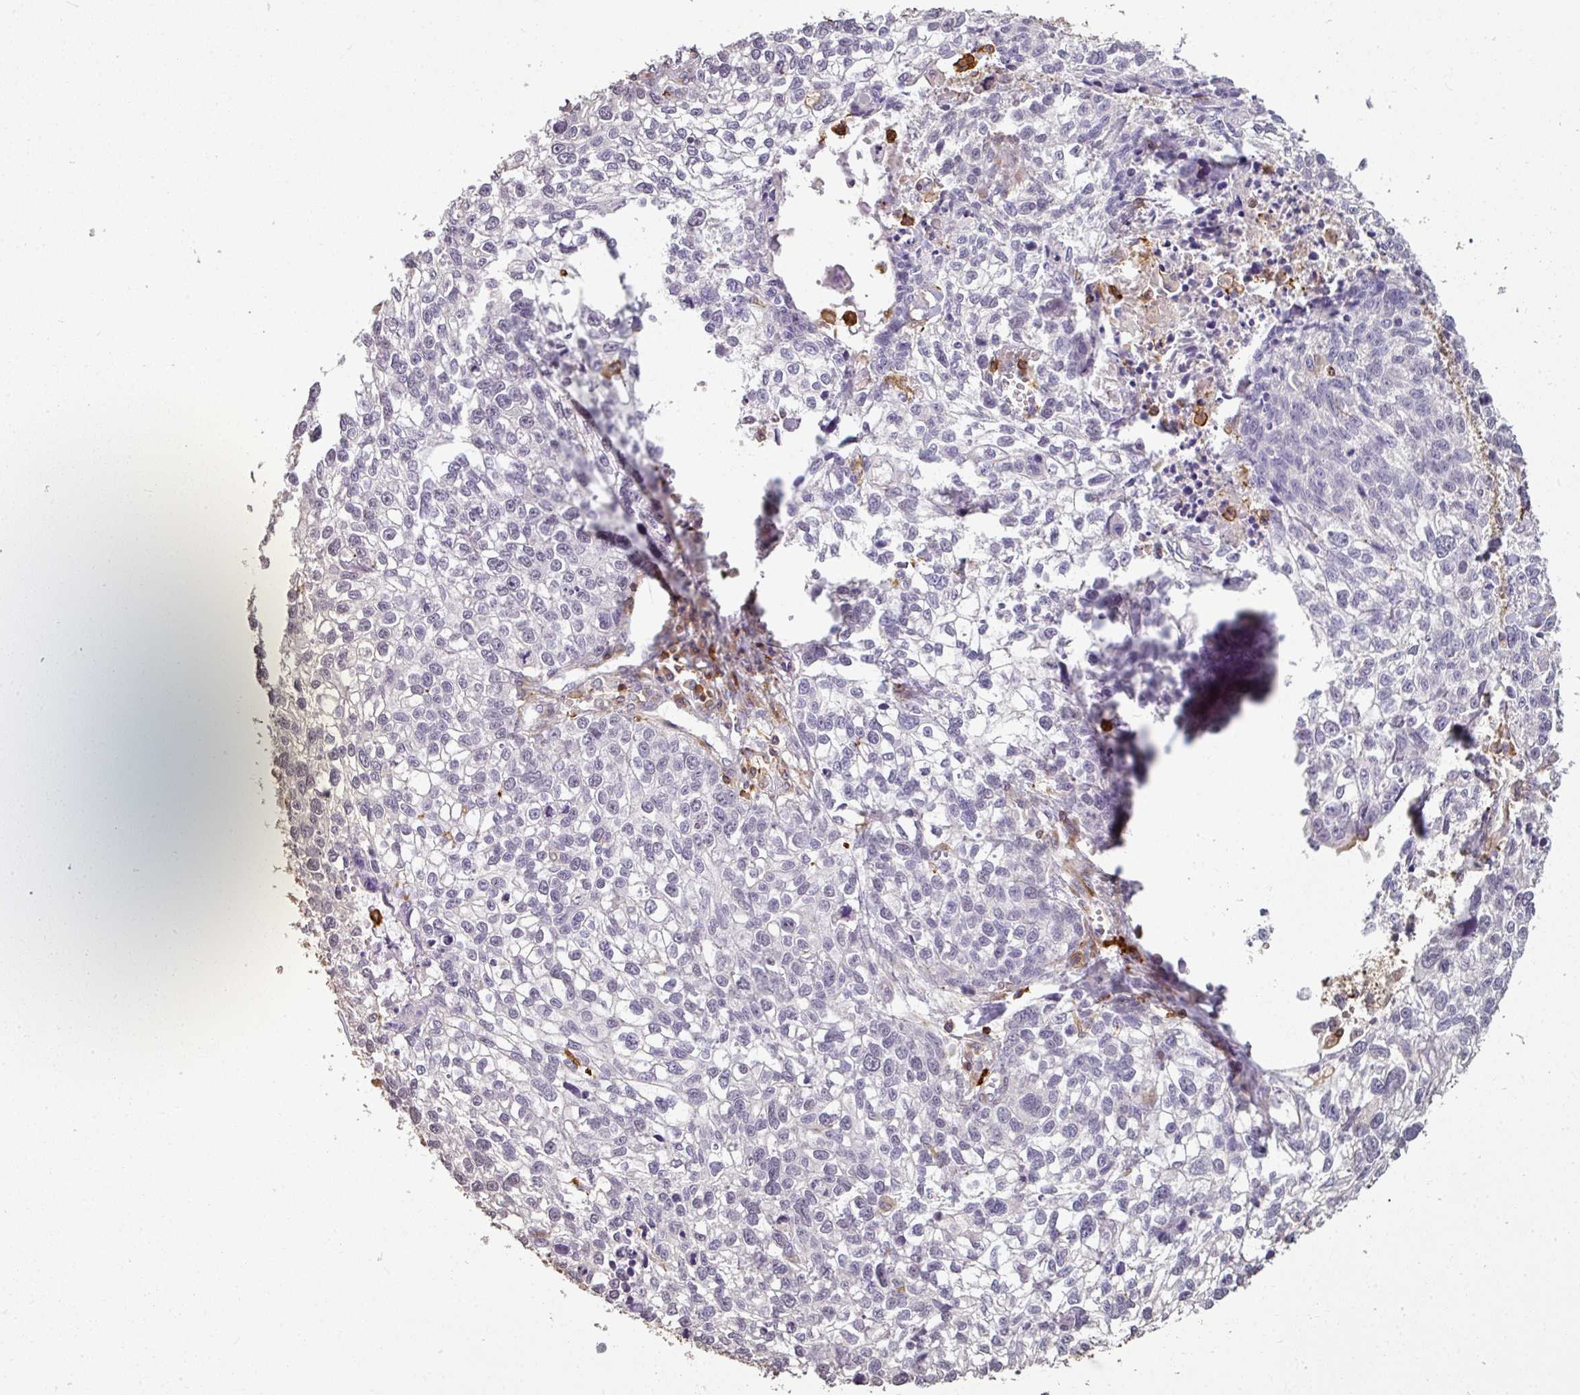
{"staining": {"intensity": "negative", "quantity": "none", "location": "none"}, "tissue": "lung cancer", "cell_type": "Tumor cells", "image_type": "cancer", "snomed": [{"axis": "morphology", "description": "Squamous cell carcinoma, NOS"}, {"axis": "topography", "description": "Lung"}], "caption": "This is an immunohistochemistry (IHC) histopathology image of squamous cell carcinoma (lung). There is no expression in tumor cells.", "gene": "OLFML2B", "patient": {"sex": "male", "age": 74}}